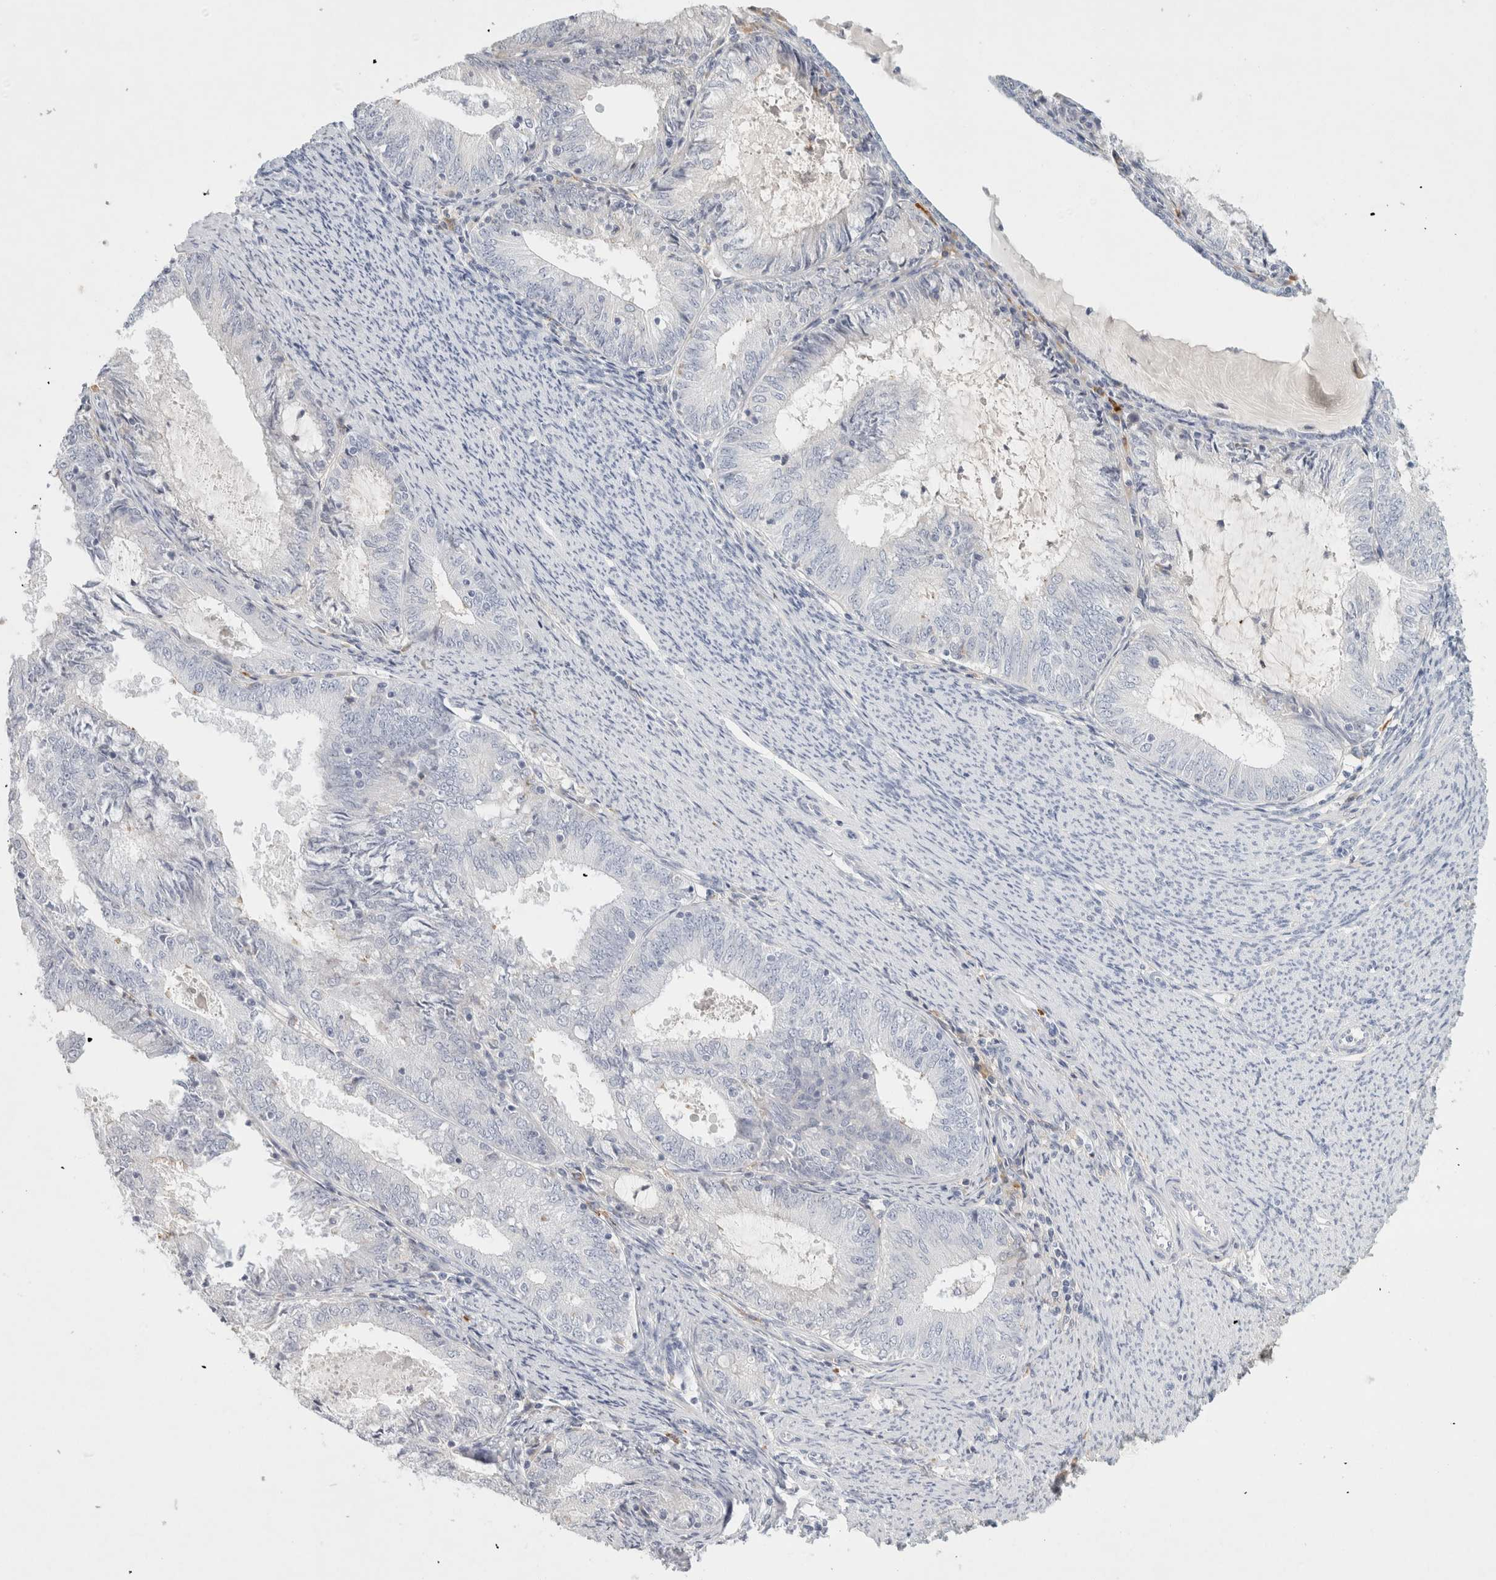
{"staining": {"intensity": "negative", "quantity": "none", "location": "none"}, "tissue": "endometrial cancer", "cell_type": "Tumor cells", "image_type": "cancer", "snomed": [{"axis": "morphology", "description": "Adenocarcinoma, NOS"}, {"axis": "topography", "description": "Endometrium"}], "caption": "DAB (3,3'-diaminobenzidine) immunohistochemical staining of human endometrial cancer displays no significant positivity in tumor cells.", "gene": "FGL2", "patient": {"sex": "female", "age": 57}}